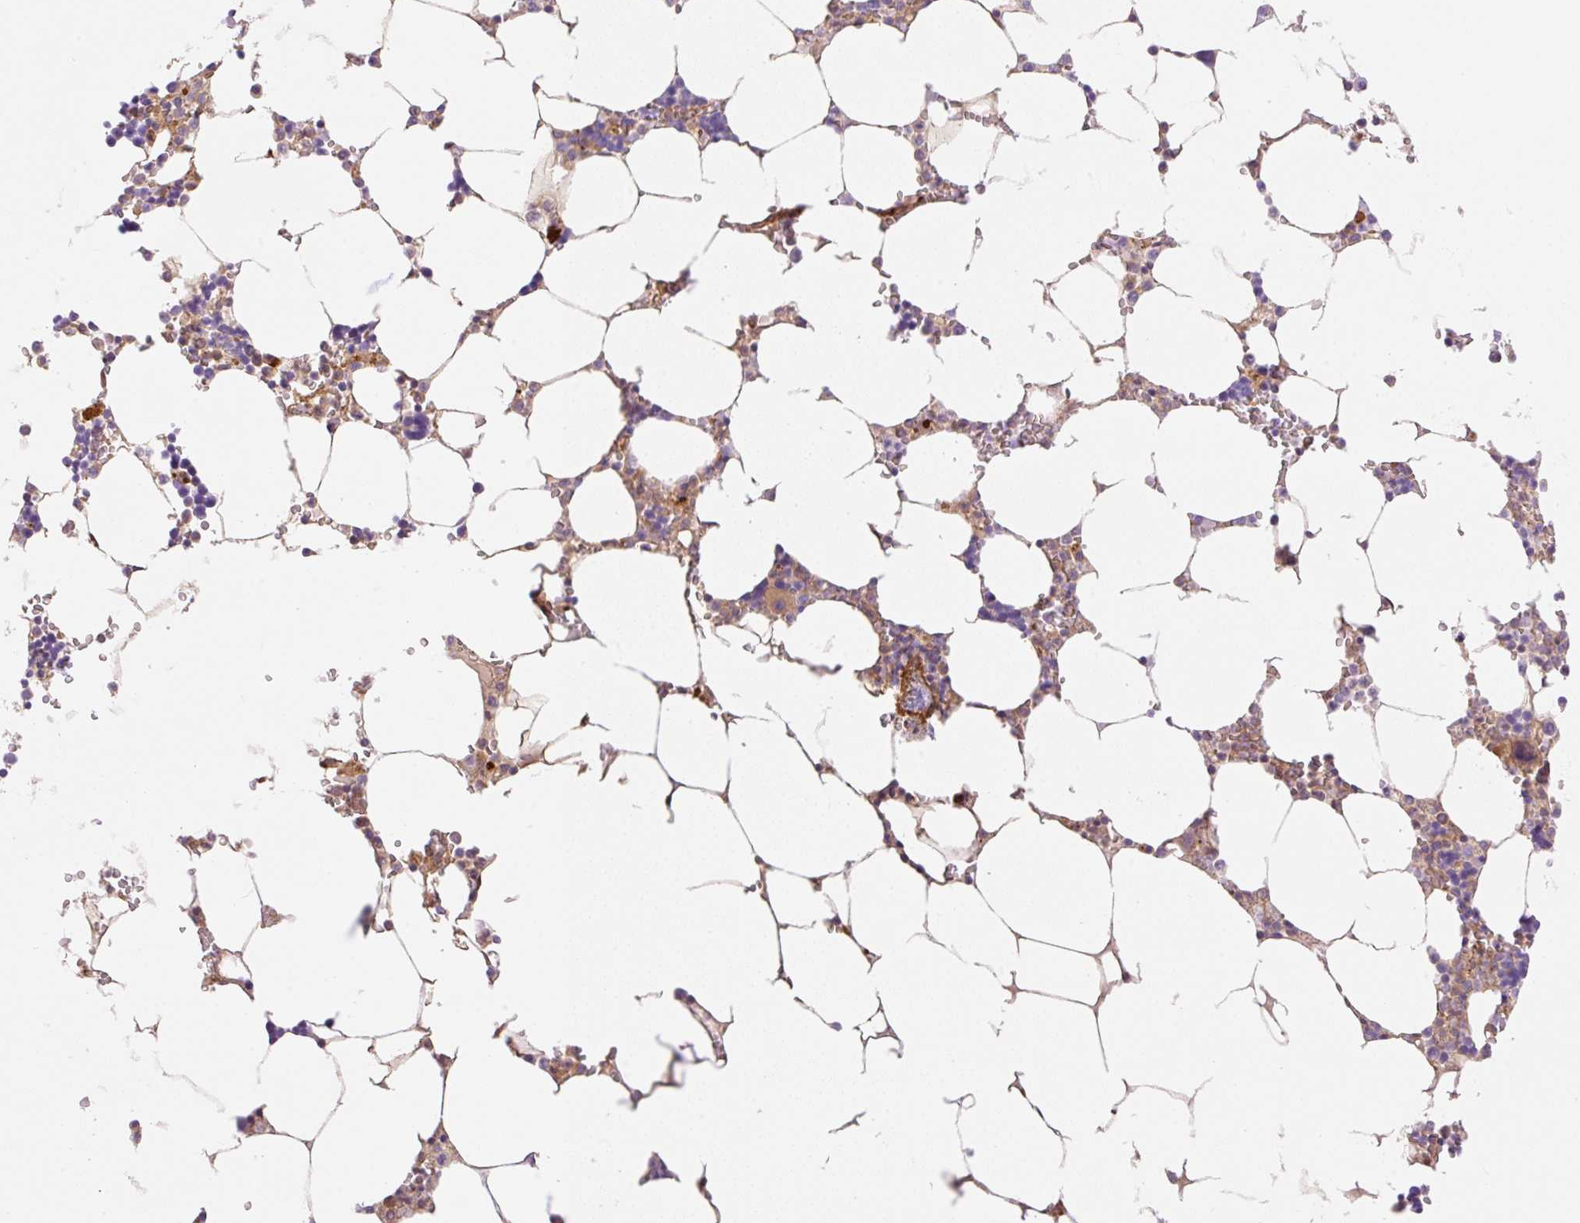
{"staining": {"intensity": "weak", "quantity": "<25%", "location": "cytoplasmic/membranous"}, "tissue": "bone marrow", "cell_type": "Hematopoietic cells", "image_type": "normal", "snomed": [{"axis": "morphology", "description": "Normal tissue, NOS"}, {"axis": "topography", "description": "Bone marrow"}], "caption": "This is an immunohistochemistry (IHC) photomicrograph of unremarkable bone marrow. There is no positivity in hematopoietic cells.", "gene": "EHD1", "patient": {"sex": "male", "age": 64}}